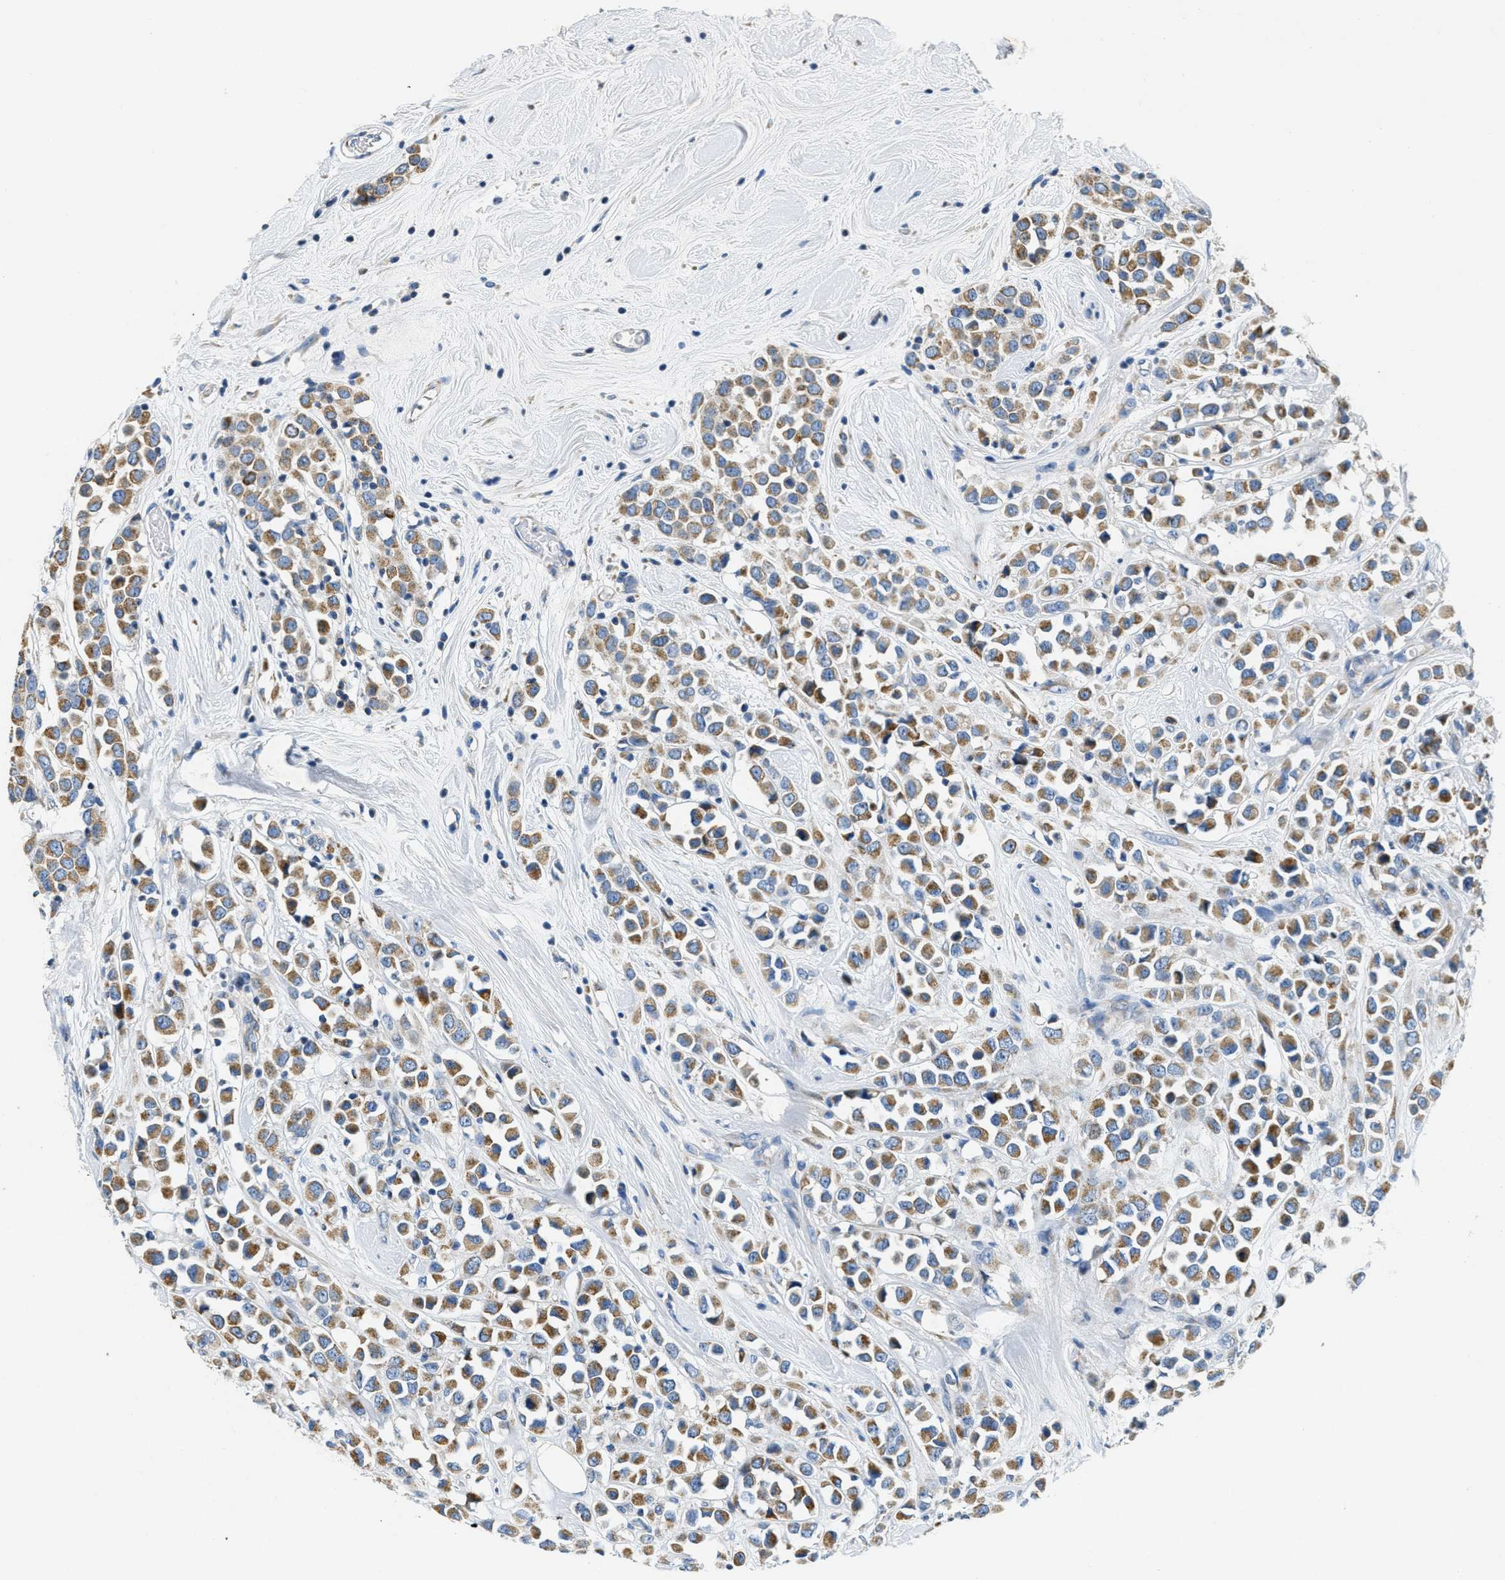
{"staining": {"intensity": "moderate", "quantity": ">75%", "location": "cytoplasmic/membranous"}, "tissue": "breast cancer", "cell_type": "Tumor cells", "image_type": "cancer", "snomed": [{"axis": "morphology", "description": "Duct carcinoma"}, {"axis": "topography", "description": "Breast"}], "caption": "Approximately >75% of tumor cells in breast cancer (invasive ductal carcinoma) demonstrate moderate cytoplasmic/membranous protein positivity as visualized by brown immunohistochemical staining.", "gene": "CA4", "patient": {"sex": "female", "age": 61}}